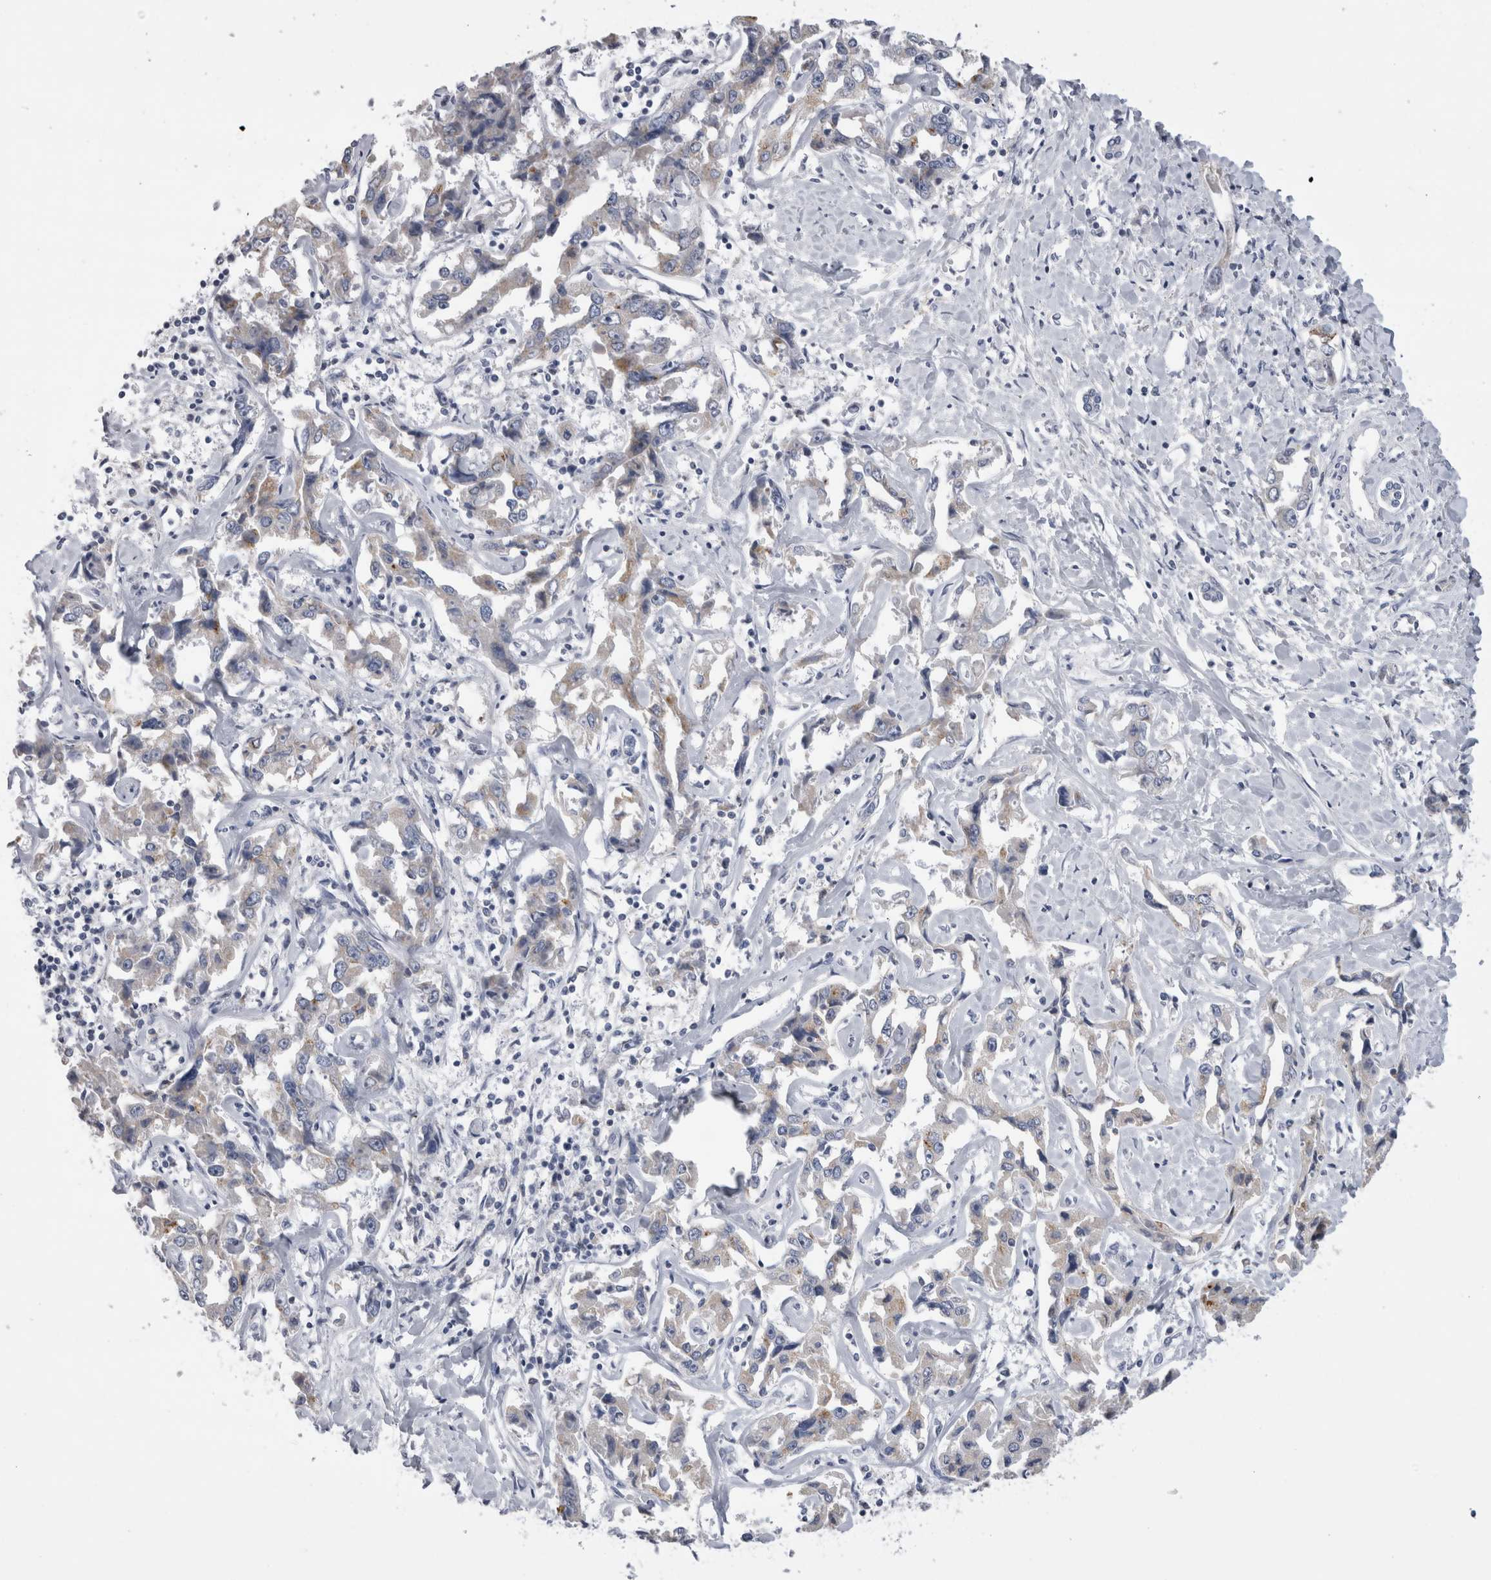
{"staining": {"intensity": "weak", "quantity": "25%-75%", "location": "cytoplasmic/membranous"}, "tissue": "liver cancer", "cell_type": "Tumor cells", "image_type": "cancer", "snomed": [{"axis": "morphology", "description": "Cholangiocarcinoma"}, {"axis": "topography", "description": "Liver"}], "caption": "IHC of liver cholangiocarcinoma displays low levels of weak cytoplasmic/membranous positivity in about 25%-75% of tumor cells. (IHC, brightfield microscopy, high magnification).", "gene": "DHRS4", "patient": {"sex": "male", "age": 59}}